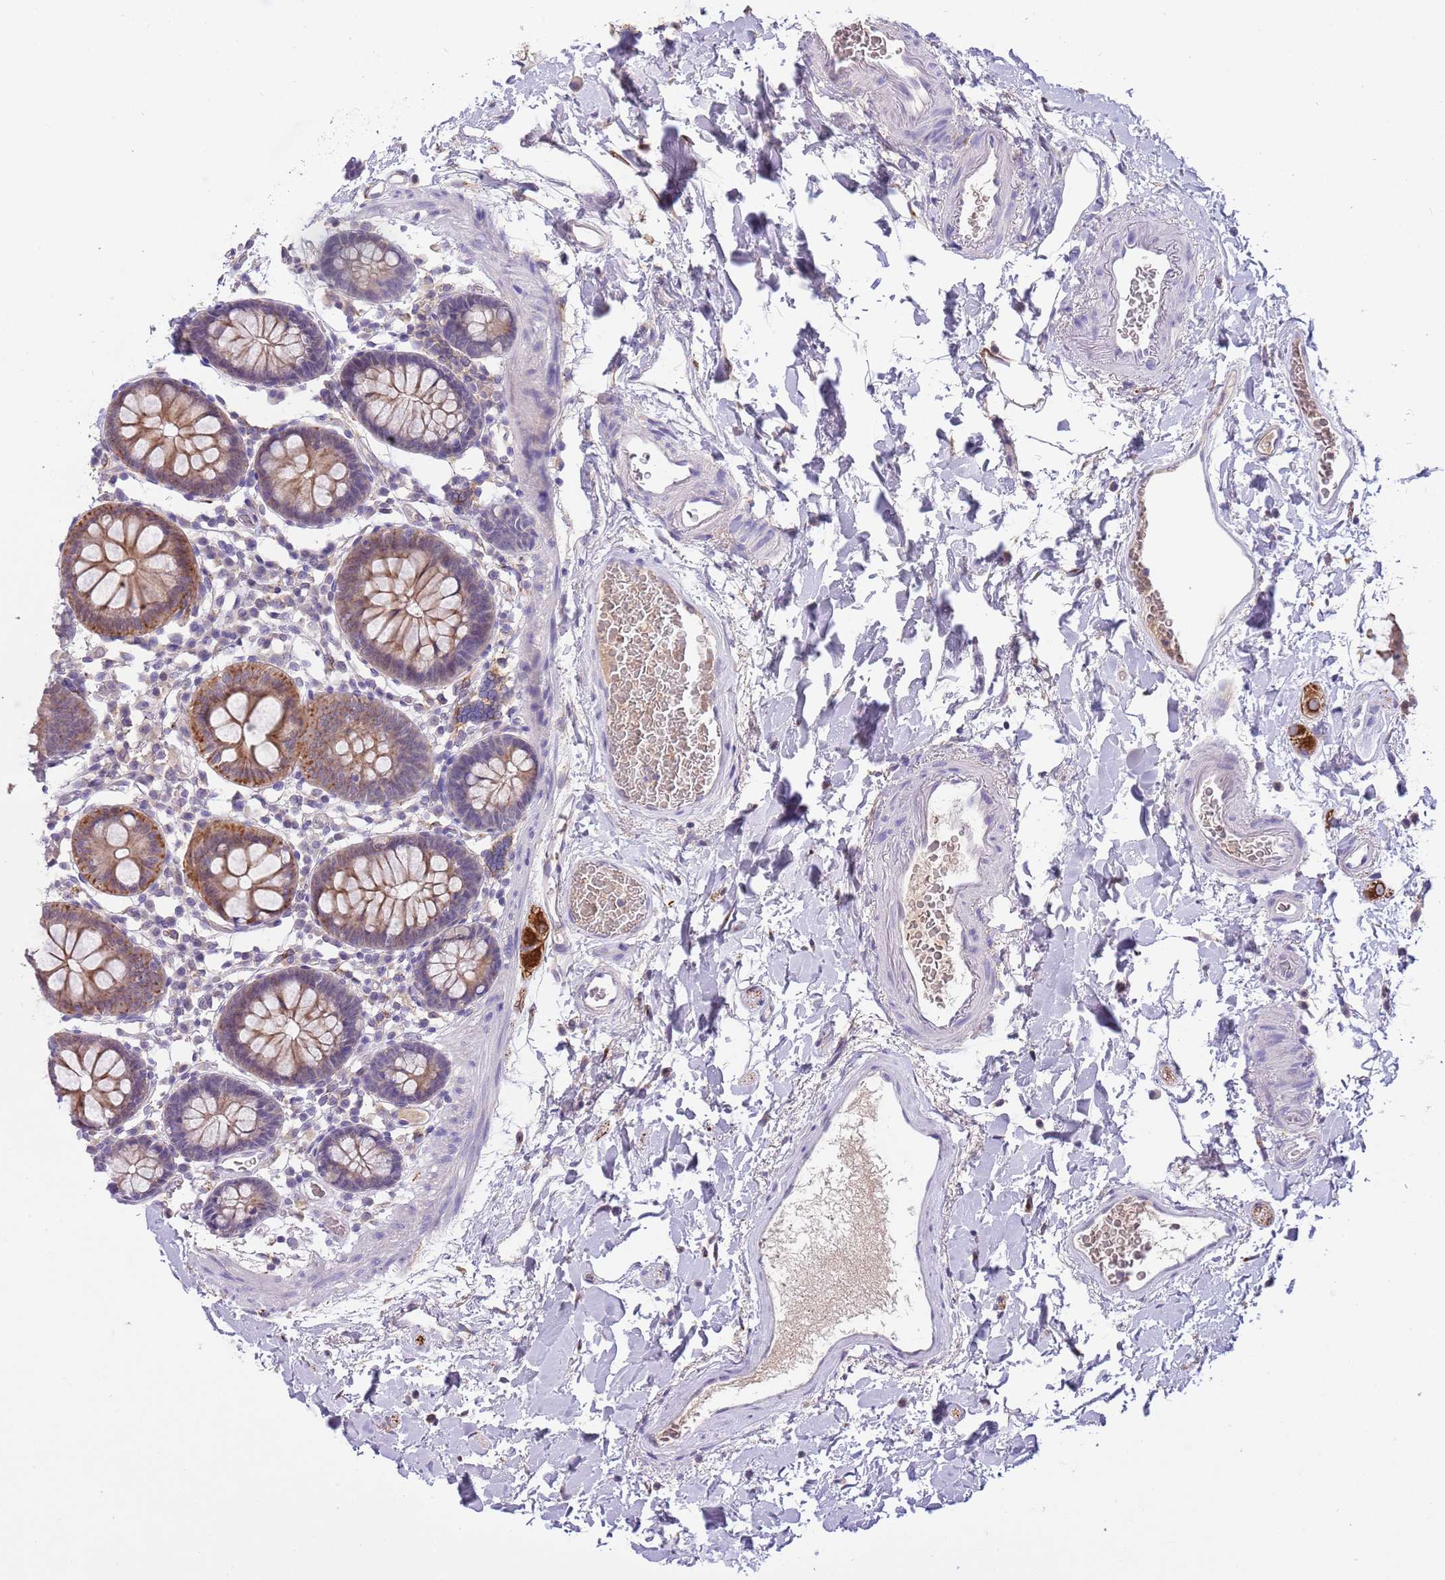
{"staining": {"intensity": "negative", "quantity": "none", "location": "none"}, "tissue": "colon", "cell_type": "Endothelial cells", "image_type": "normal", "snomed": [{"axis": "morphology", "description": "Normal tissue, NOS"}, {"axis": "topography", "description": "Colon"}], "caption": "Immunohistochemical staining of benign colon reveals no significant positivity in endothelial cells. Nuclei are stained in blue.", "gene": "CFAP73", "patient": {"sex": "male", "age": 75}}